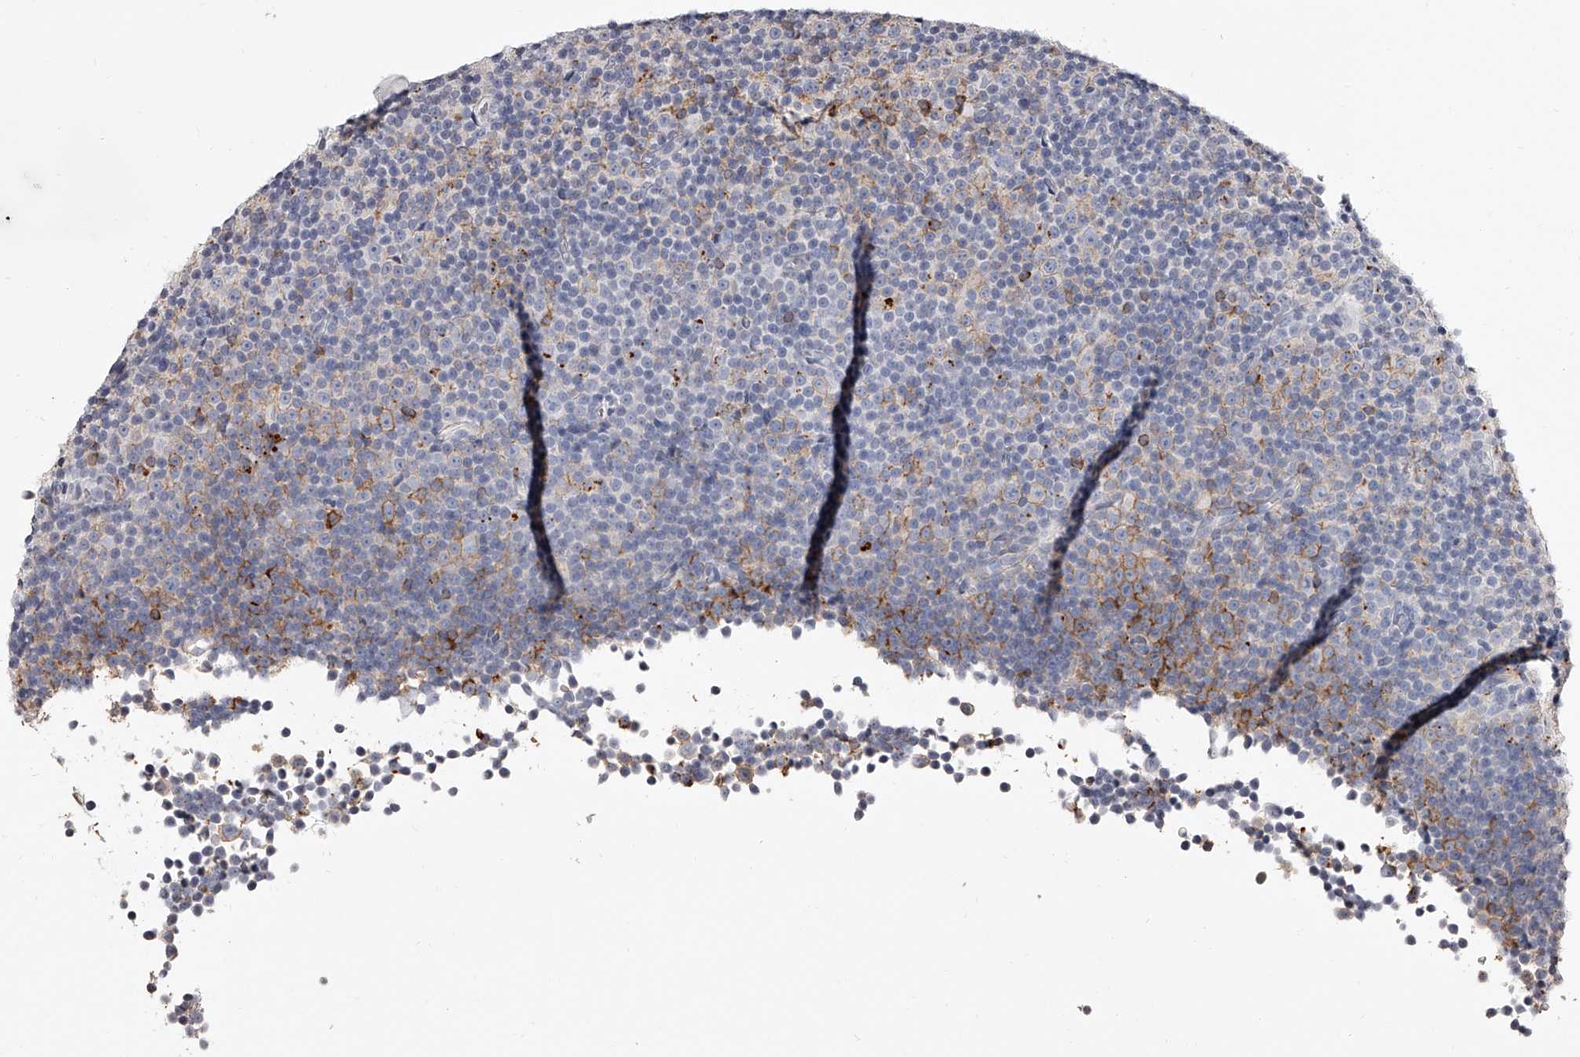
{"staining": {"intensity": "negative", "quantity": "none", "location": "none"}, "tissue": "lymphoma", "cell_type": "Tumor cells", "image_type": "cancer", "snomed": [{"axis": "morphology", "description": "Malignant lymphoma, non-Hodgkin's type, Low grade"}, {"axis": "topography", "description": "Lymph node"}], "caption": "Immunohistochemical staining of lymphoma exhibits no significant staining in tumor cells. (DAB (3,3'-diaminobenzidine) IHC, high magnification).", "gene": "PACSIN1", "patient": {"sex": "female", "age": 67}}